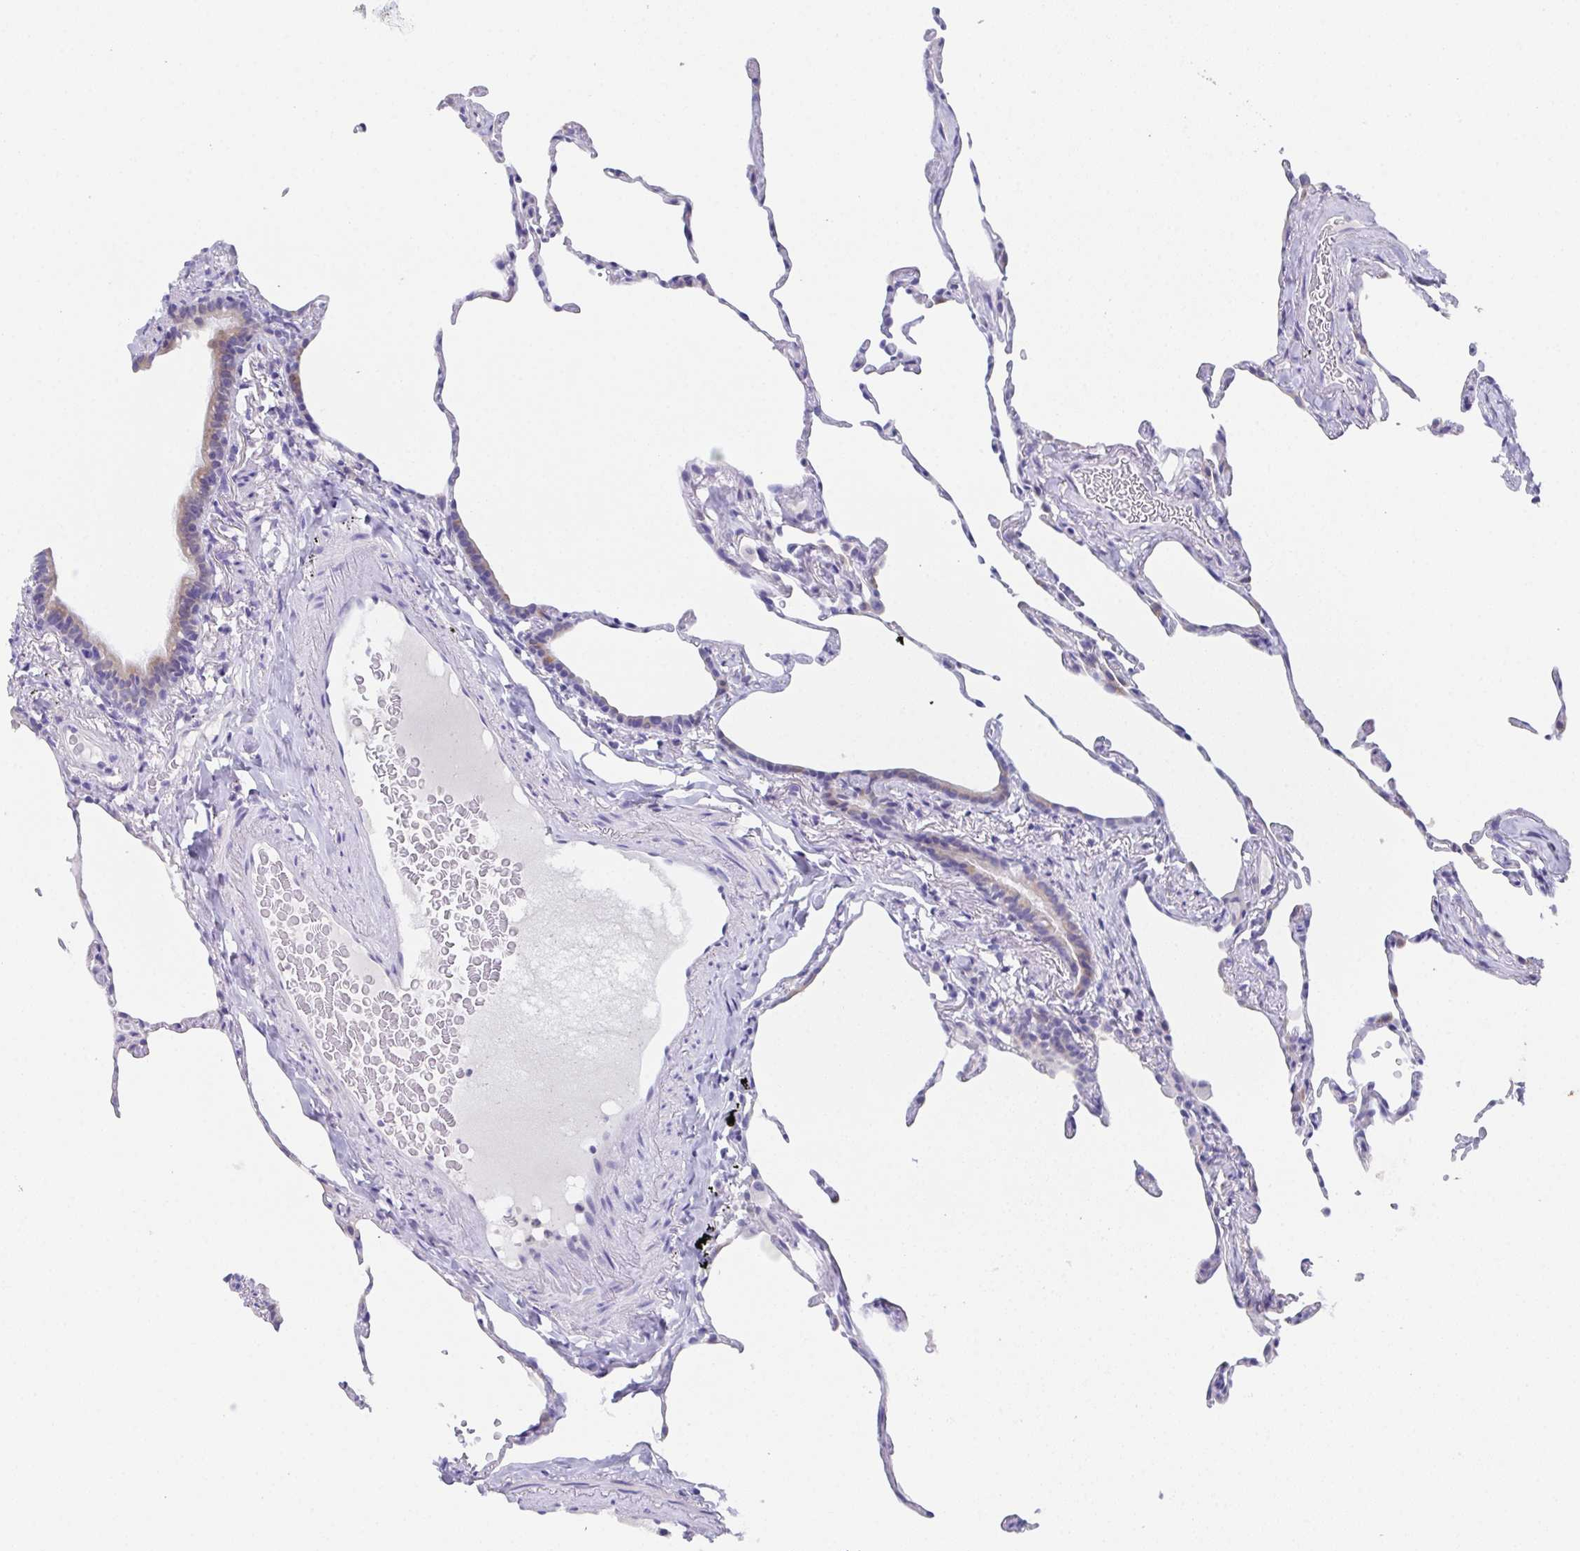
{"staining": {"intensity": "negative", "quantity": "none", "location": "none"}, "tissue": "lung", "cell_type": "Alveolar cells", "image_type": "normal", "snomed": [{"axis": "morphology", "description": "Normal tissue, NOS"}, {"axis": "topography", "description": "Lung"}], "caption": "A micrograph of human lung is negative for staining in alveolar cells. (DAB (3,3'-diaminobenzidine) IHC, high magnification).", "gene": "SSC4D", "patient": {"sex": "female", "age": 57}}